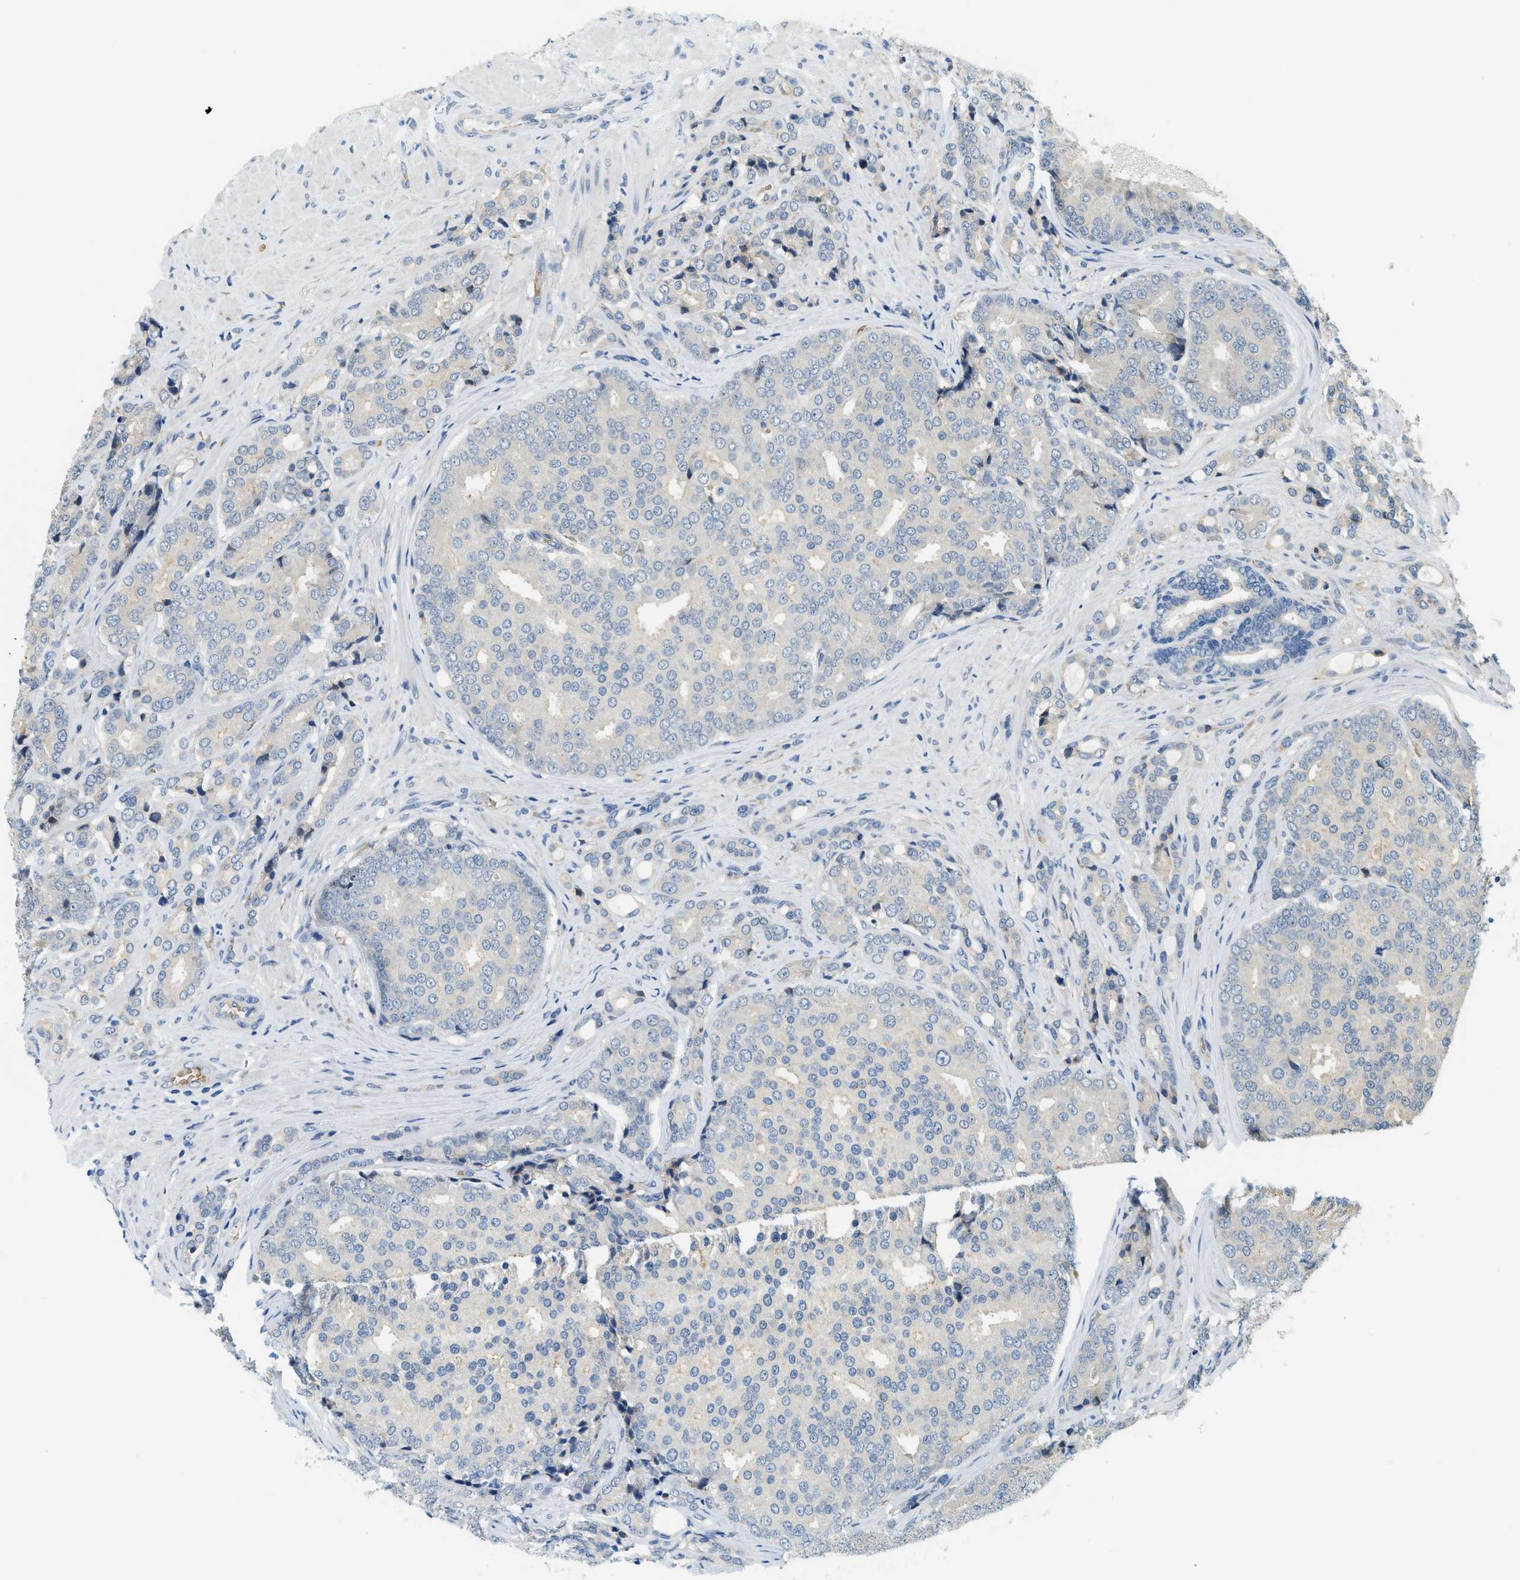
{"staining": {"intensity": "negative", "quantity": "none", "location": "none"}, "tissue": "prostate cancer", "cell_type": "Tumor cells", "image_type": "cancer", "snomed": [{"axis": "morphology", "description": "Adenocarcinoma, High grade"}, {"axis": "topography", "description": "Prostate"}], "caption": "IHC histopathology image of prostate high-grade adenocarcinoma stained for a protein (brown), which exhibits no expression in tumor cells.", "gene": "CYTH2", "patient": {"sex": "male", "age": 50}}